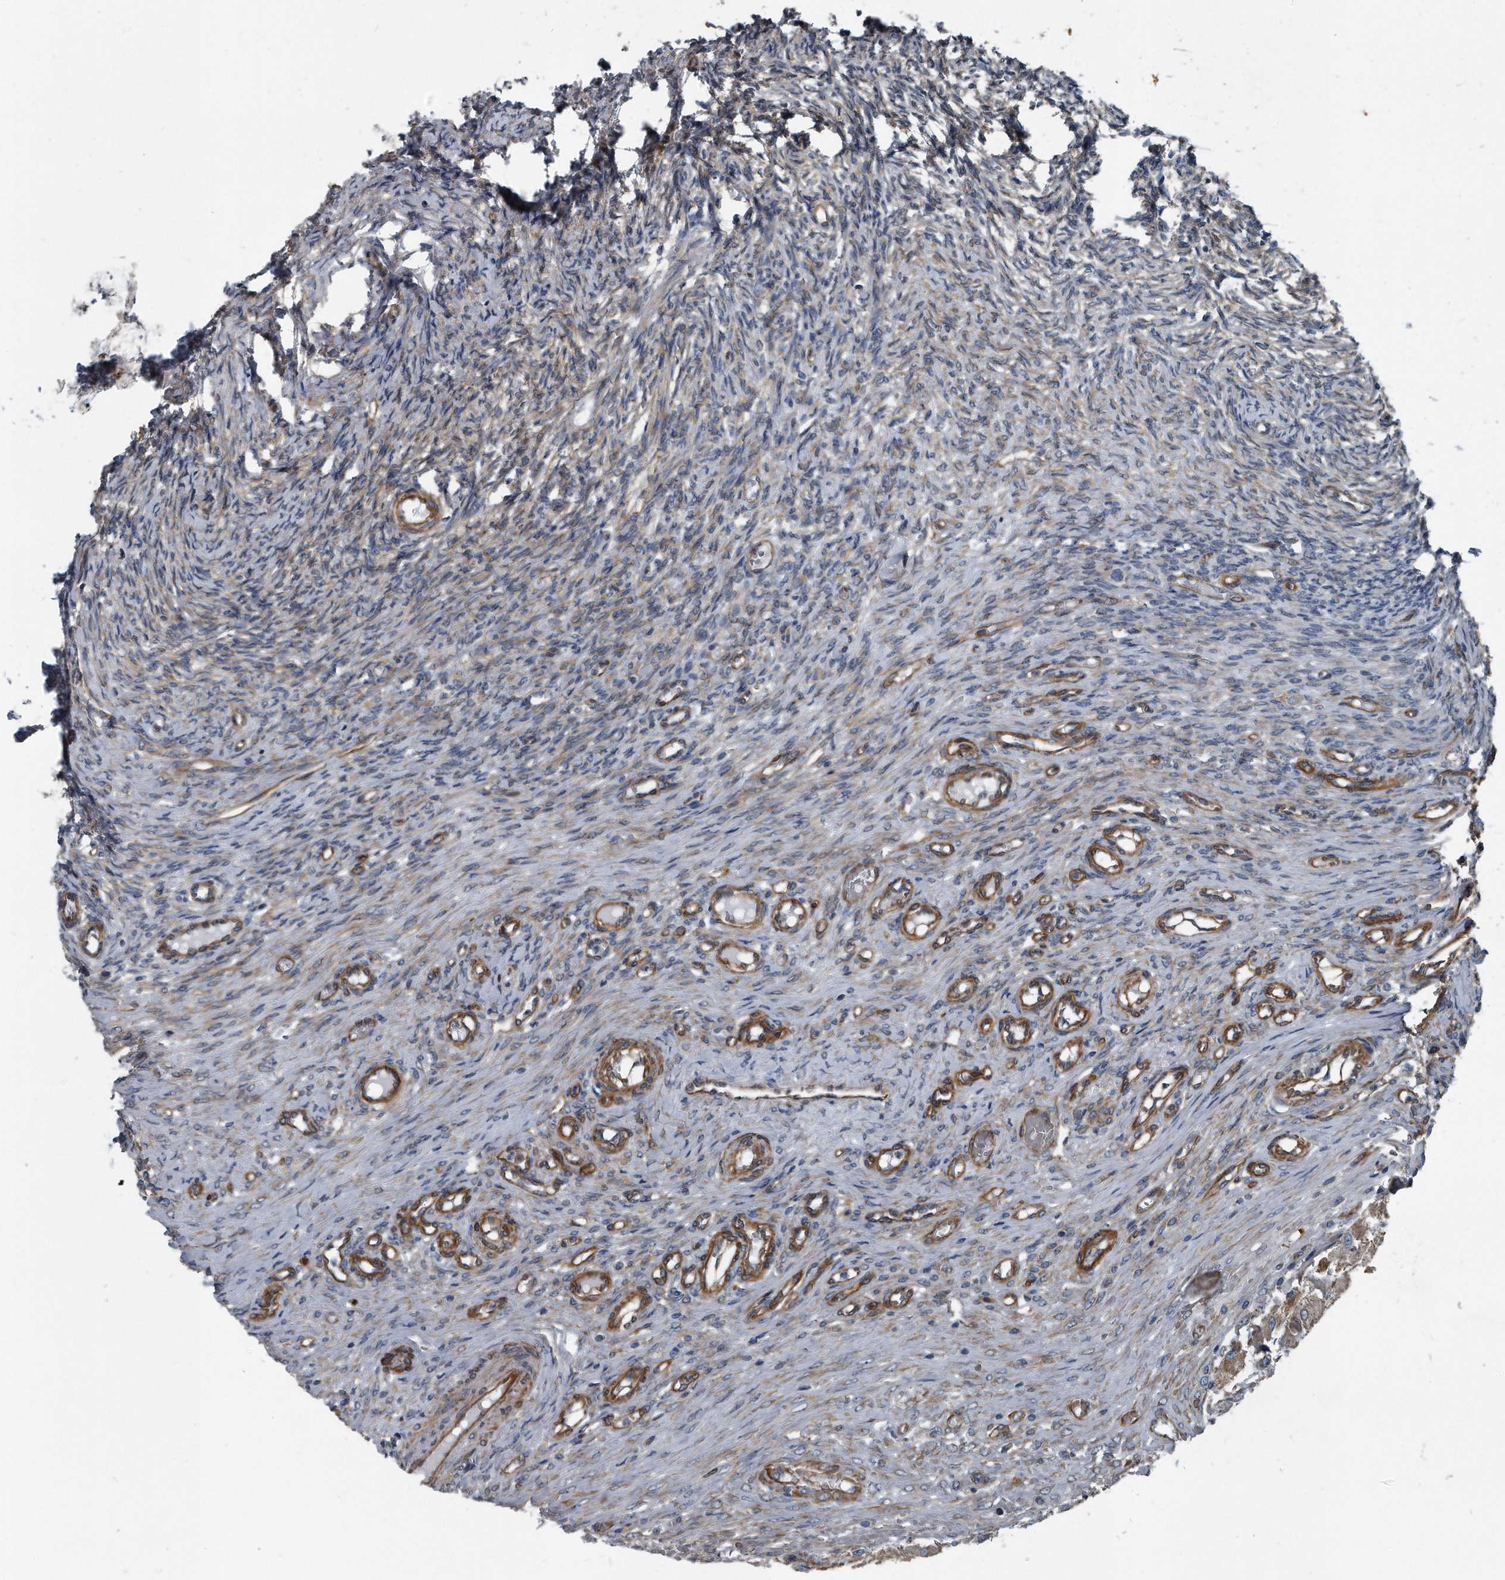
{"staining": {"intensity": "negative", "quantity": "none", "location": "none"}, "tissue": "ovary", "cell_type": "Follicle cells", "image_type": "normal", "snomed": [{"axis": "morphology", "description": "Adenocarcinoma, NOS"}, {"axis": "topography", "description": "Endometrium"}], "caption": "There is no significant staining in follicle cells of ovary.", "gene": "PLEC", "patient": {"sex": "female", "age": 32}}